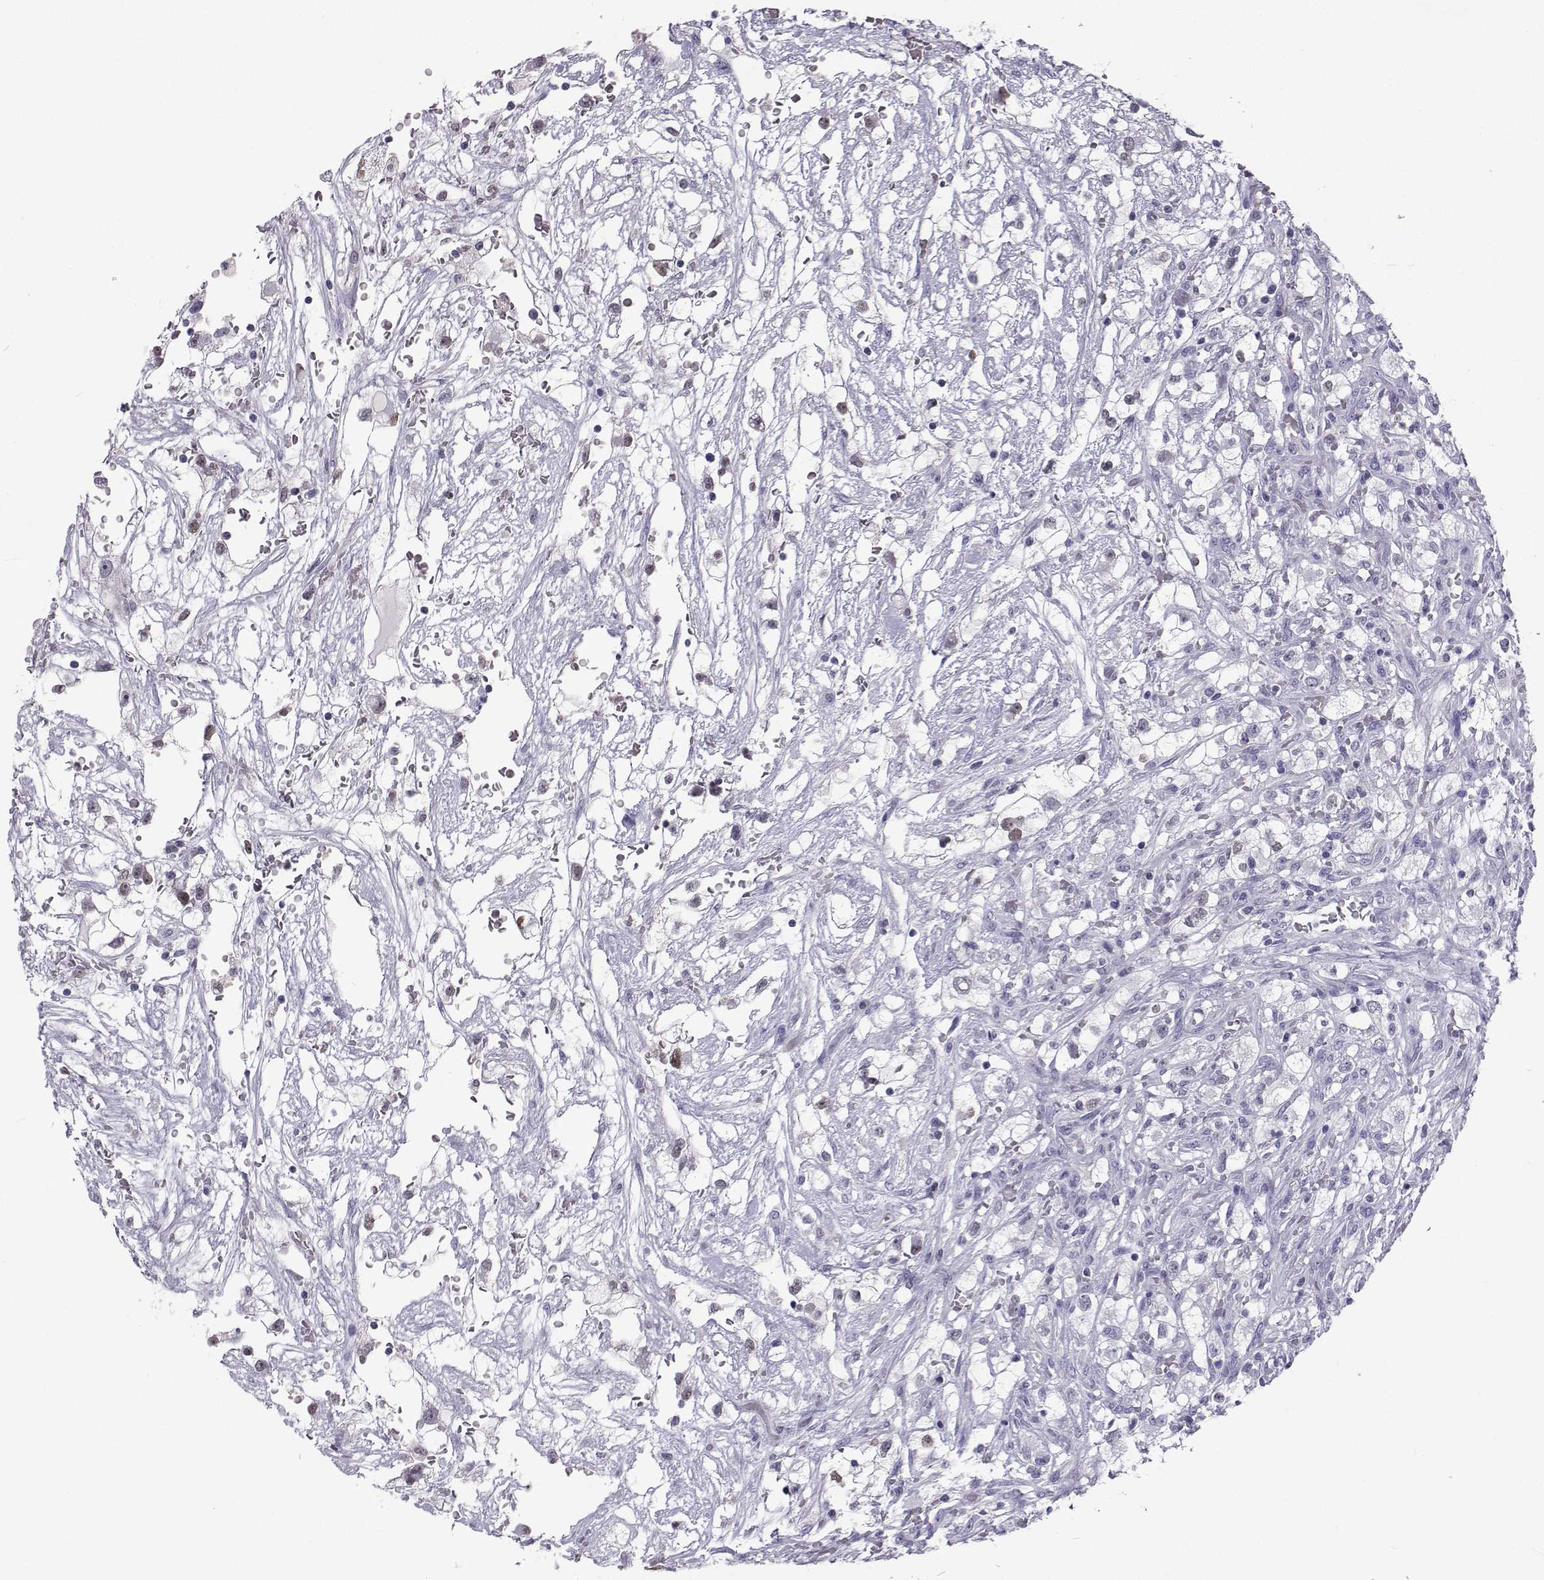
{"staining": {"intensity": "negative", "quantity": "none", "location": "none"}, "tissue": "renal cancer", "cell_type": "Tumor cells", "image_type": "cancer", "snomed": [{"axis": "morphology", "description": "Adenocarcinoma, NOS"}, {"axis": "topography", "description": "Kidney"}], "caption": "A micrograph of human adenocarcinoma (renal) is negative for staining in tumor cells.", "gene": "GALM", "patient": {"sex": "male", "age": 59}}